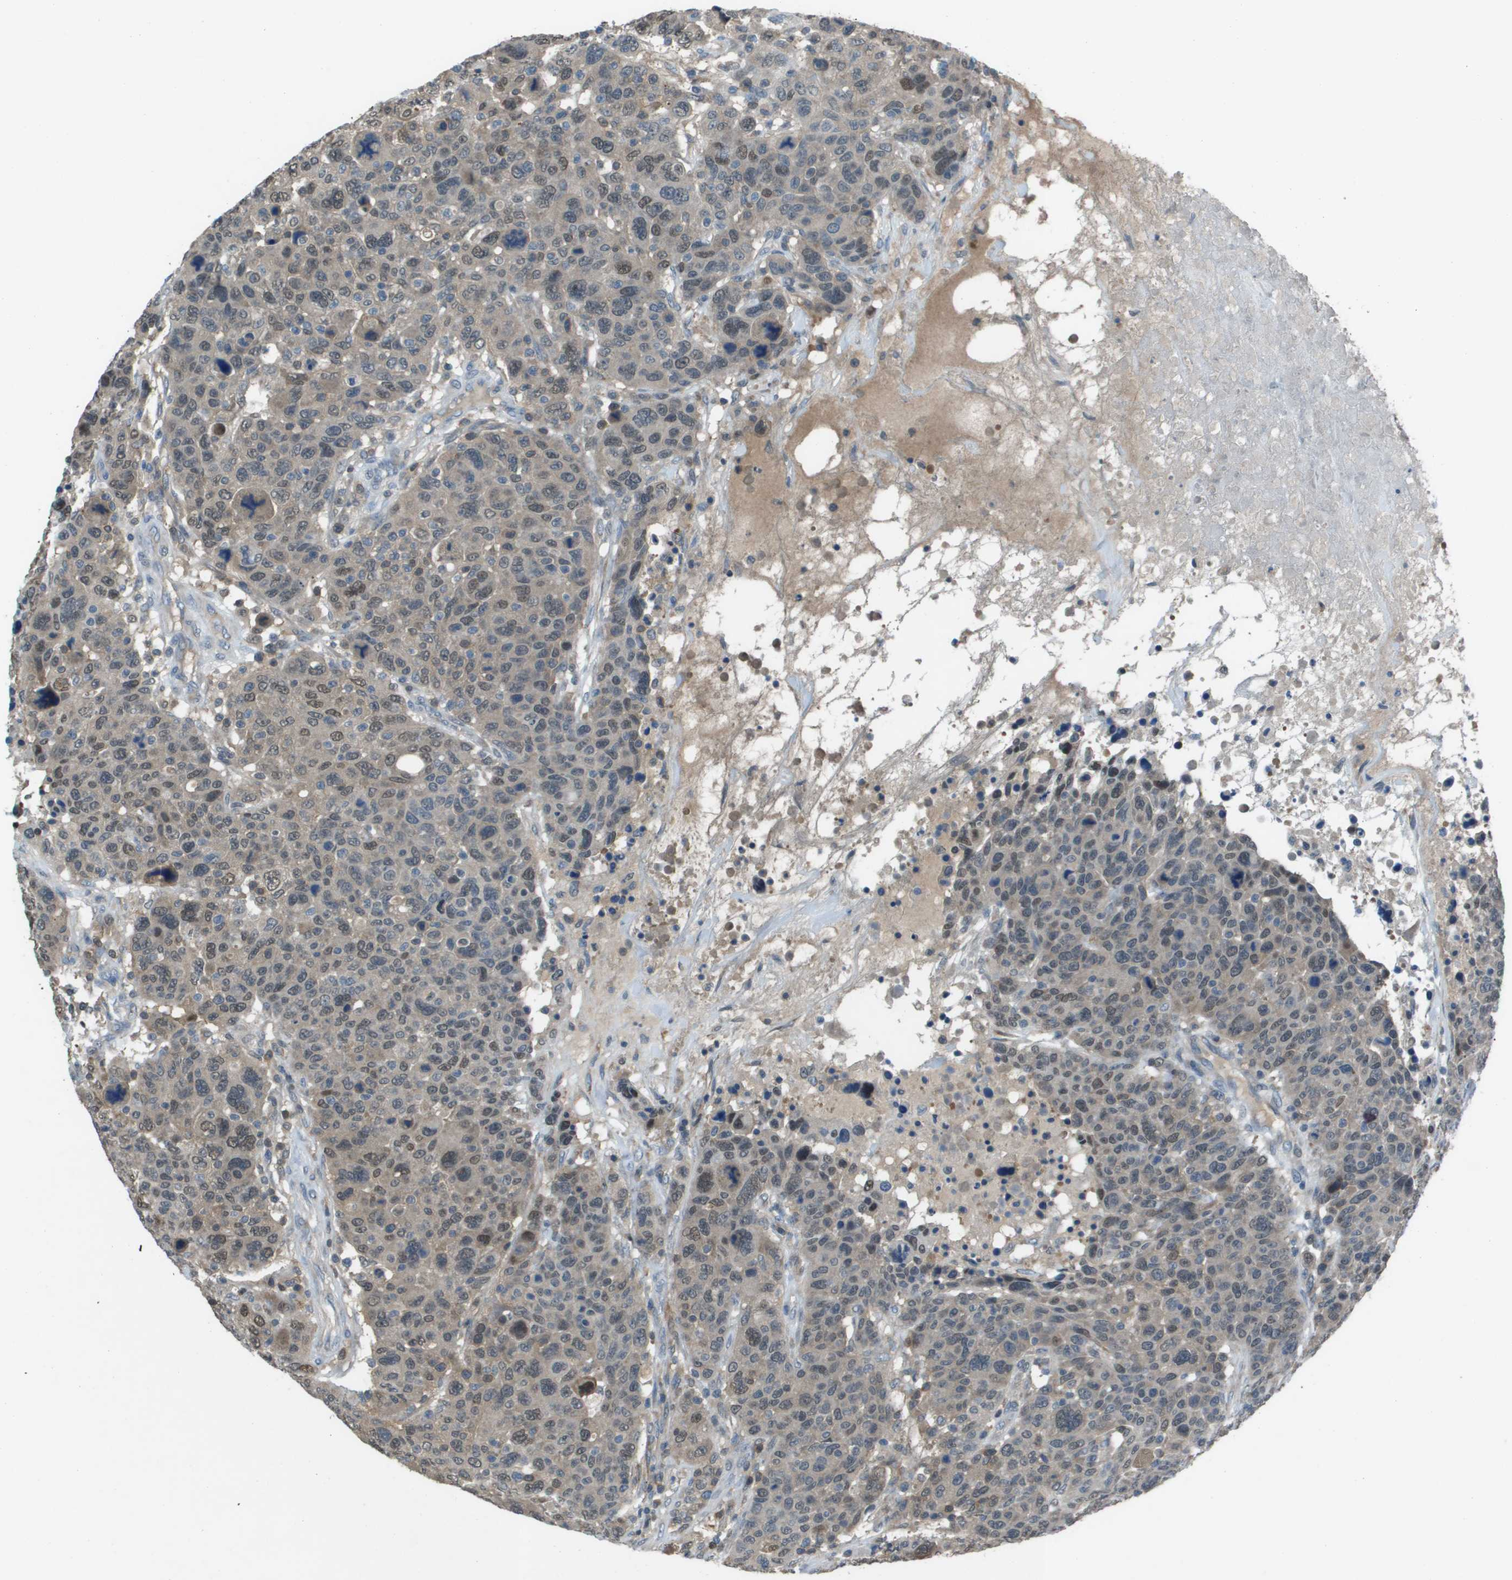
{"staining": {"intensity": "weak", "quantity": "25%-75%", "location": "cytoplasmic/membranous,nuclear"}, "tissue": "breast cancer", "cell_type": "Tumor cells", "image_type": "cancer", "snomed": [{"axis": "morphology", "description": "Duct carcinoma"}, {"axis": "topography", "description": "Breast"}], "caption": "Protein staining of breast cancer (intraductal carcinoma) tissue displays weak cytoplasmic/membranous and nuclear expression in approximately 25%-75% of tumor cells.", "gene": "CAMK4", "patient": {"sex": "female", "age": 37}}